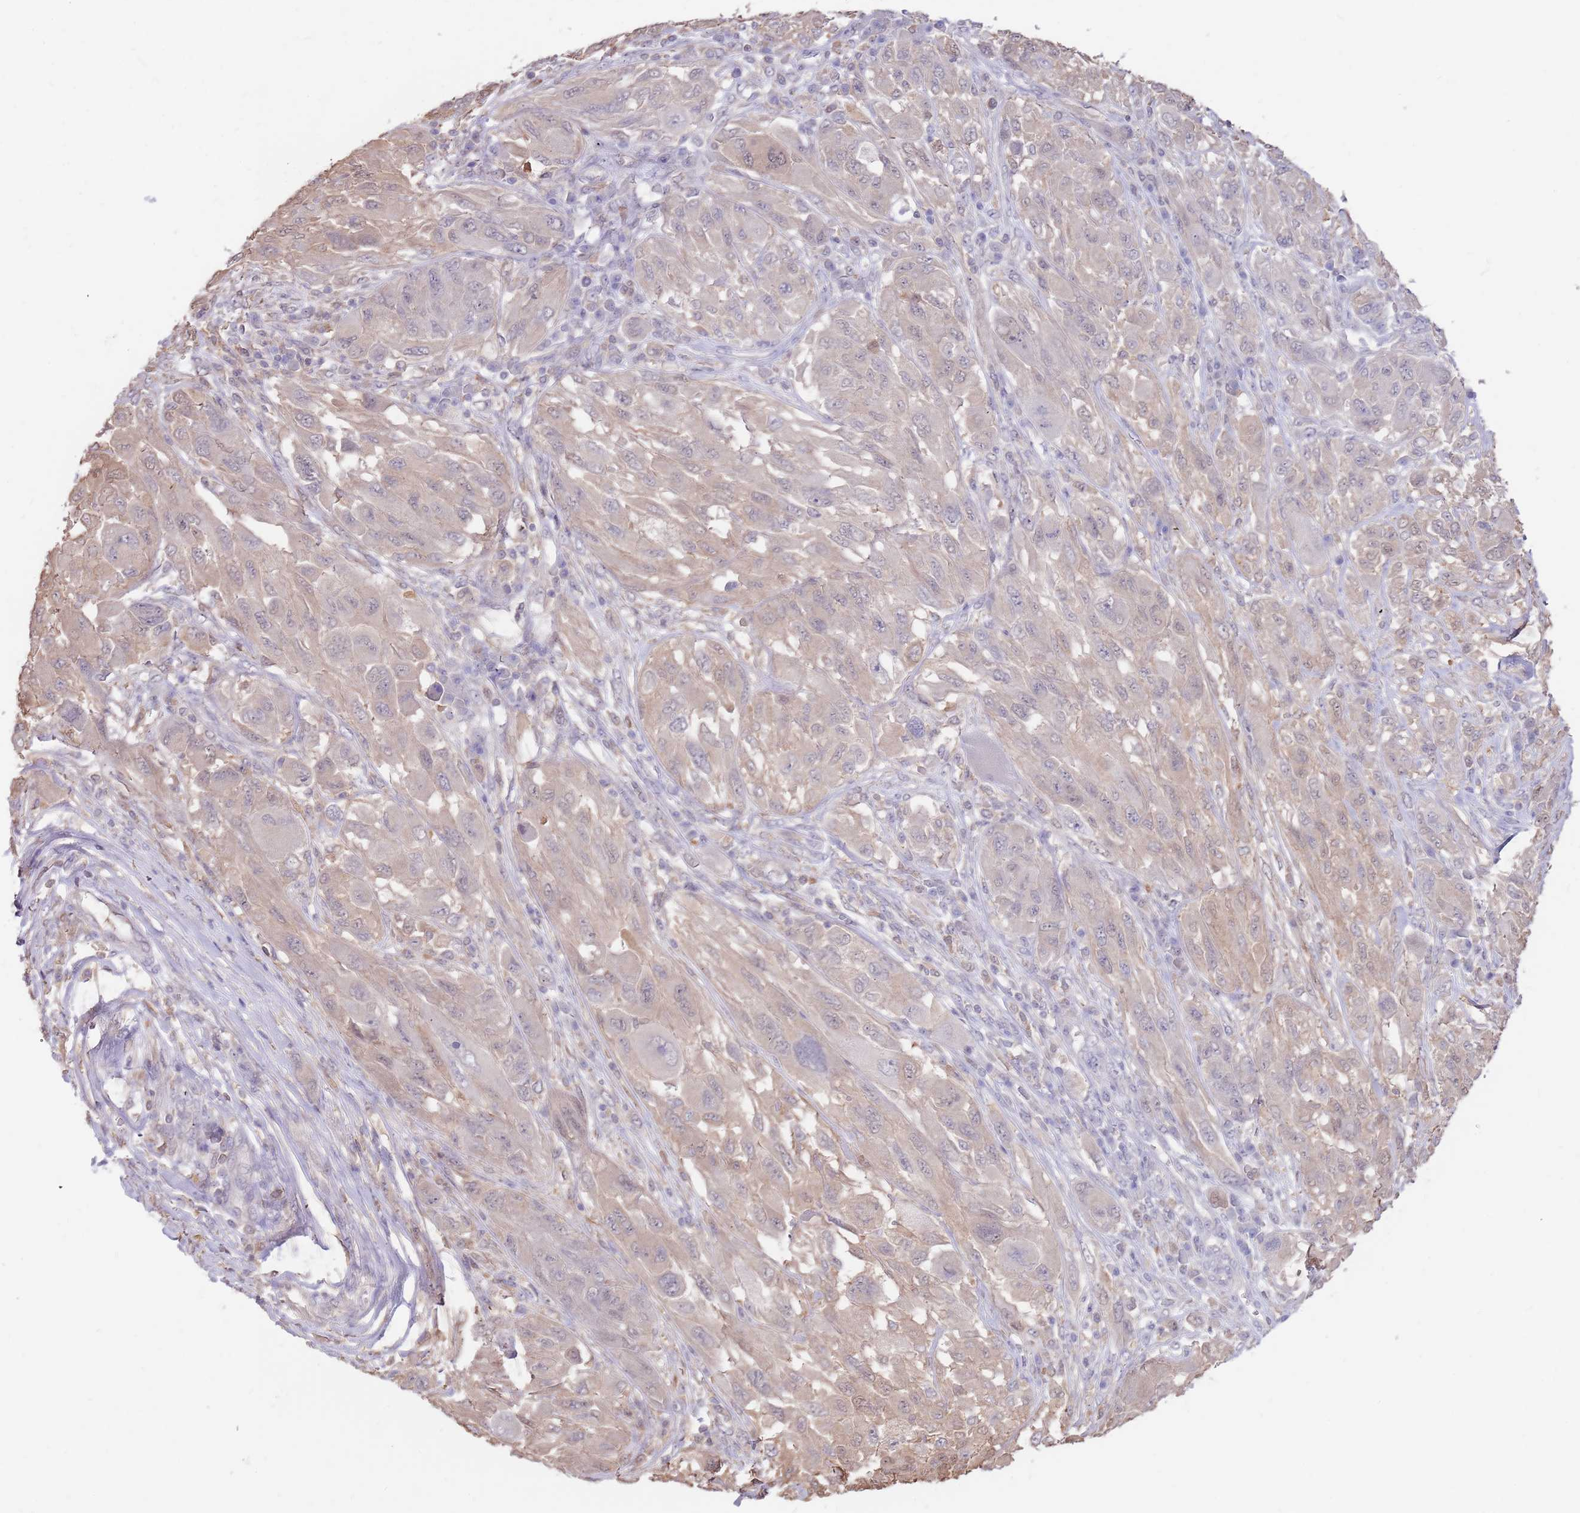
{"staining": {"intensity": "weak", "quantity": "25%-75%", "location": "cytoplasmic/membranous,nuclear"}, "tissue": "melanoma", "cell_type": "Tumor cells", "image_type": "cancer", "snomed": [{"axis": "morphology", "description": "Malignant melanoma, NOS"}, {"axis": "topography", "description": "Skin"}], "caption": "Melanoma stained for a protein exhibits weak cytoplasmic/membranous and nuclear positivity in tumor cells.", "gene": "AP5S1", "patient": {"sex": "female", "age": 91}}